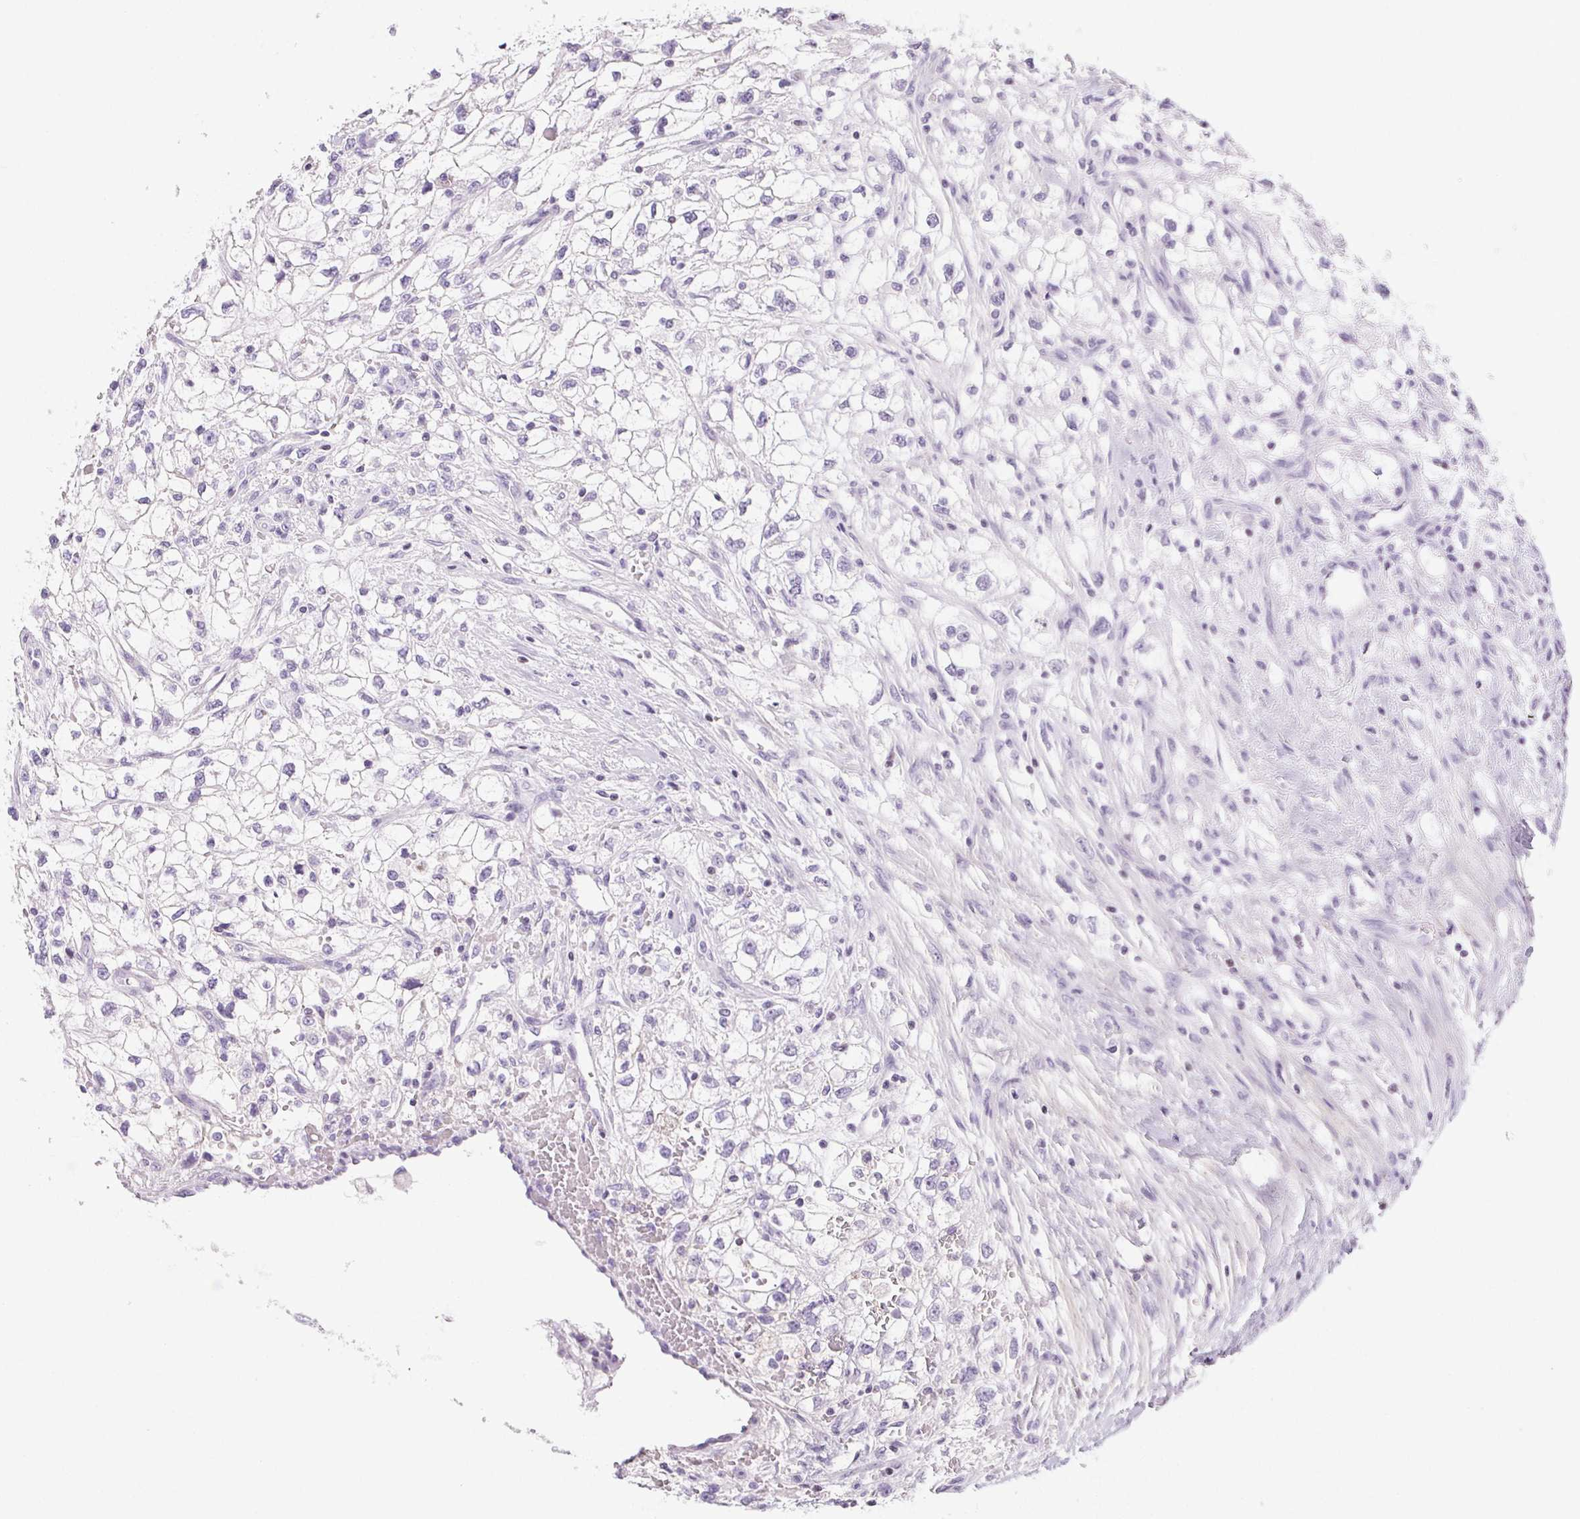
{"staining": {"intensity": "negative", "quantity": "none", "location": "none"}, "tissue": "renal cancer", "cell_type": "Tumor cells", "image_type": "cancer", "snomed": [{"axis": "morphology", "description": "Adenocarcinoma, NOS"}, {"axis": "topography", "description": "Kidney"}], "caption": "Immunohistochemical staining of human renal cancer shows no significant expression in tumor cells. (Immunohistochemistry, brightfield microscopy, high magnification).", "gene": "BEND2", "patient": {"sex": "male", "age": 59}}